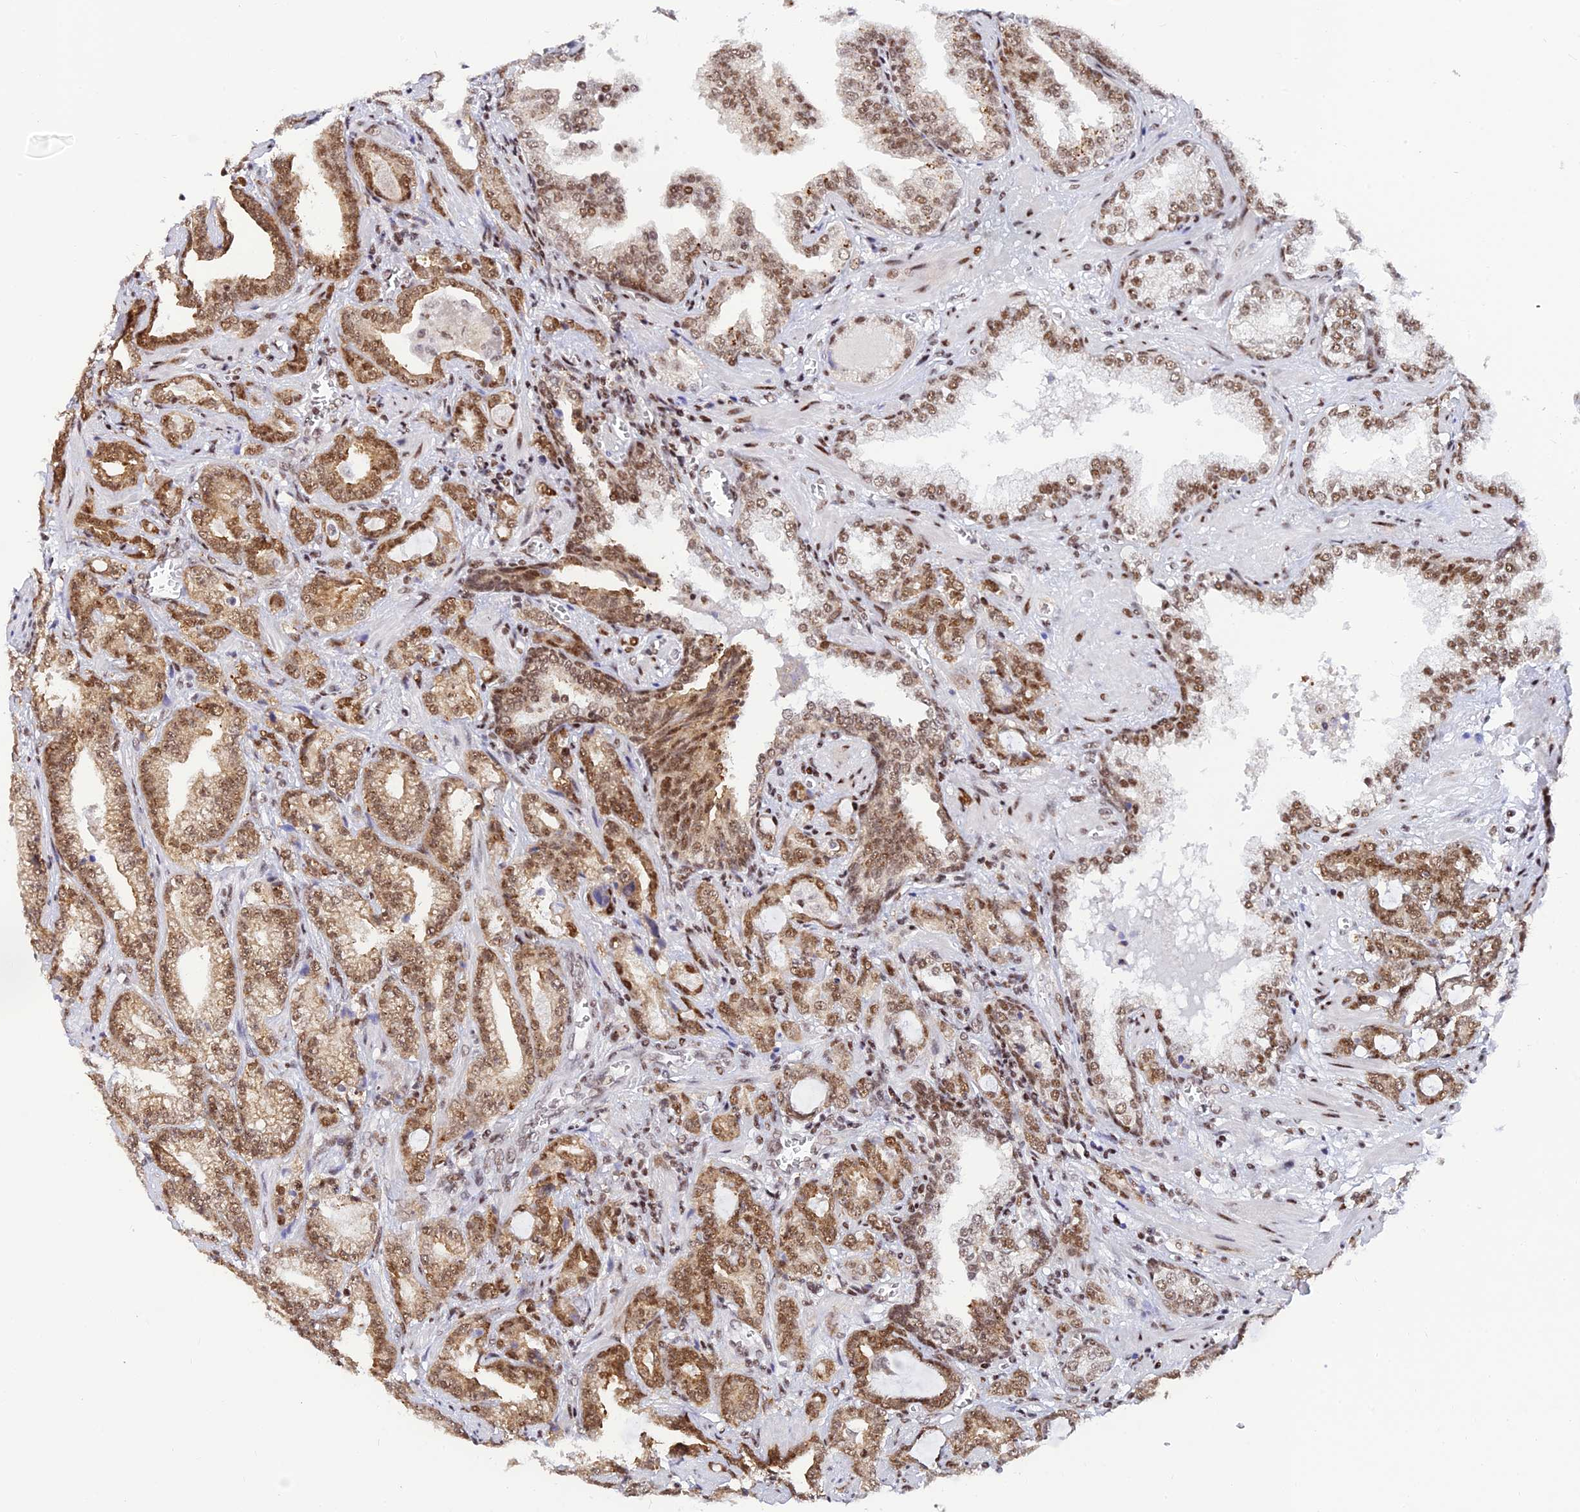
{"staining": {"intensity": "moderate", "quantity": ">75%", "location": "nuclear"}, "tissue": "prostate cancer", "cell_type": "Tumor cells", "image_type": "cancer", "snomed": [{"axis": "morphology", "description": "Adenocarcinoma, High grade"}, {"axis": "topography", "description": "Prostate and seminal vesicle, NOS"}], "caption": "A high-resolution image shows immunohistochemistry staining of prostate cancer, which displays moderate nuclear staining in approximately >75% of tumor cells.", "gene": "USP22", "patient": {"sex": "male", "age": 67}}